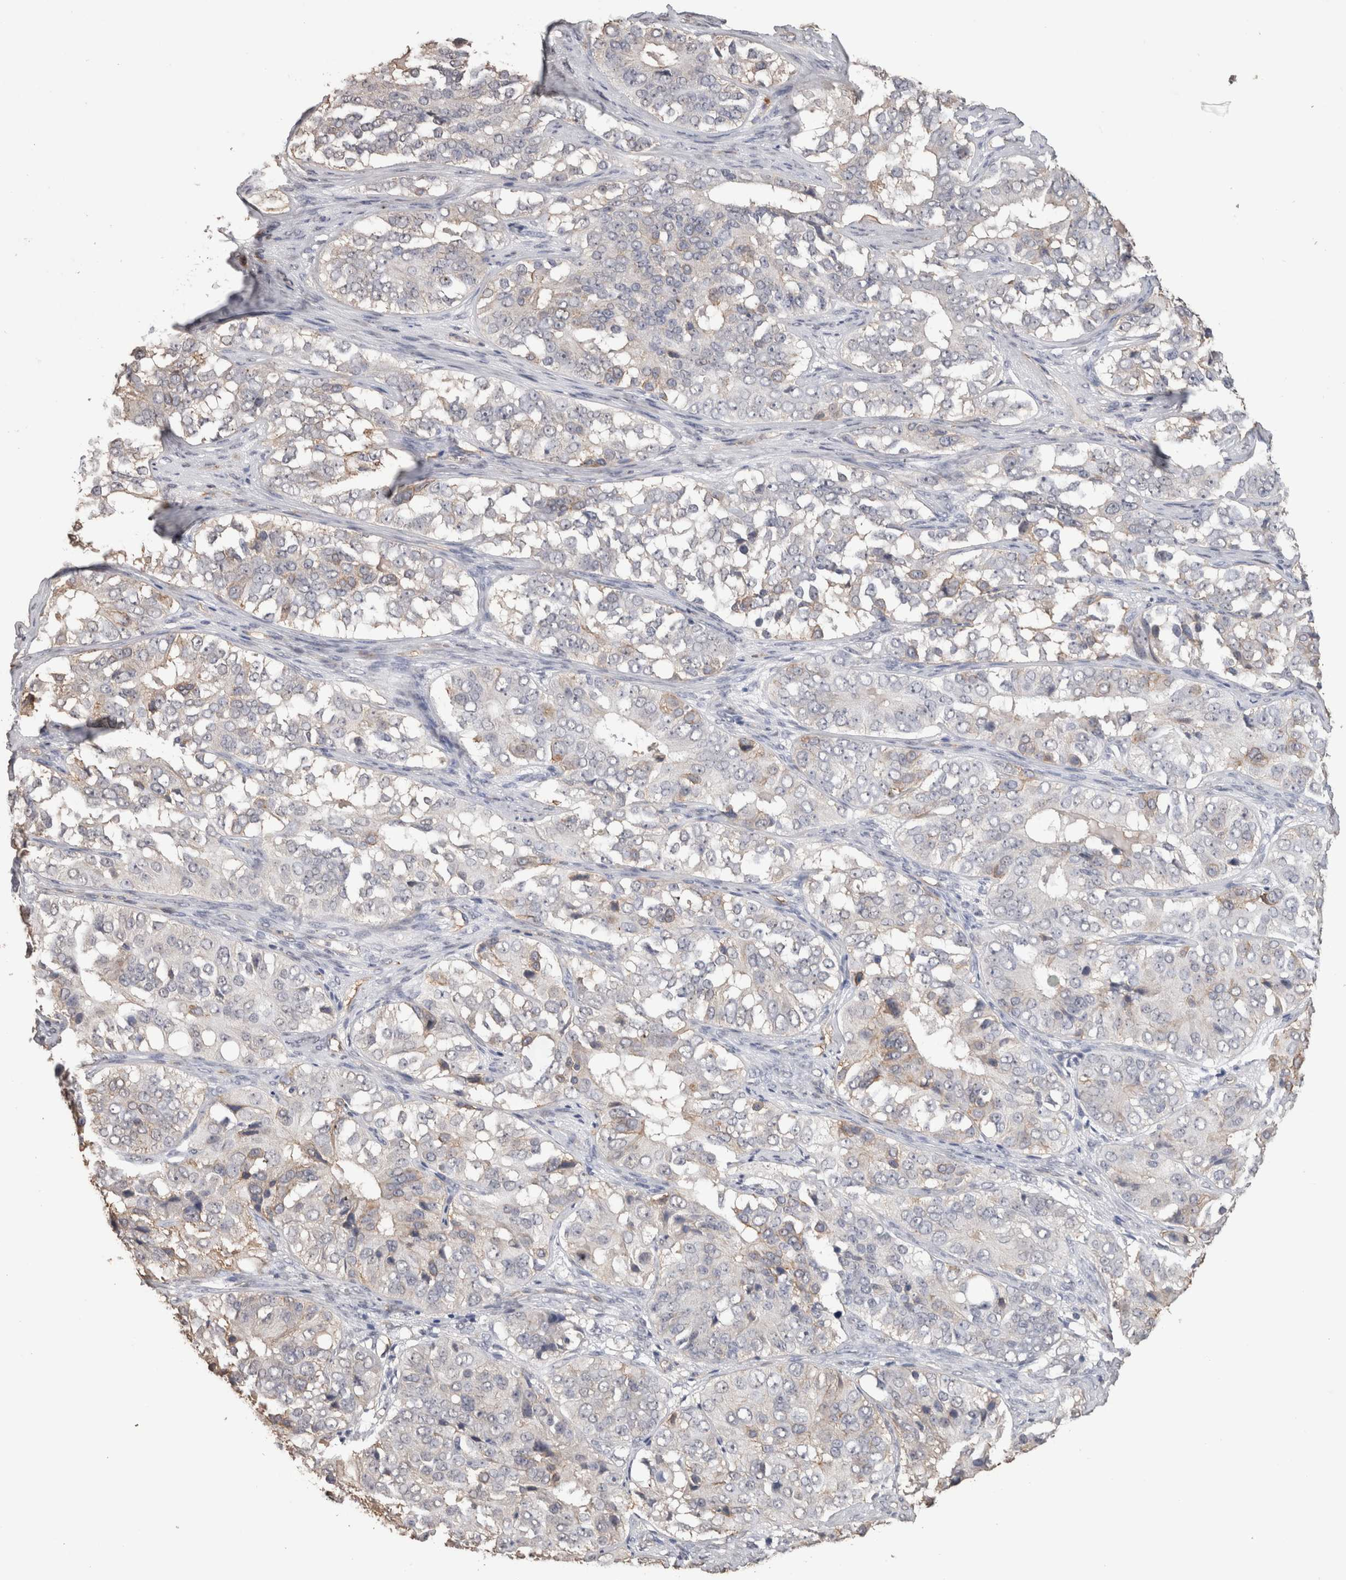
{"staining": {"intensity": "negative", "quantity": "none", "location": "none"}, "tissue": "ovarian cancer", "cell_type": "Tumor cells", "image_type": "cancer", "snomed": [{"axis": "morphology", "description": "Carcinoma, endometroid"}, {"axis": "topography", "description": "Ovary"}], "caption": "This is a micrograph of IHC staining of endometroid carcinoma (ovarian), which shows no expression in tumor cells.", "gene": "S100A10", "patient": {"sex": "female", "age": 51}}